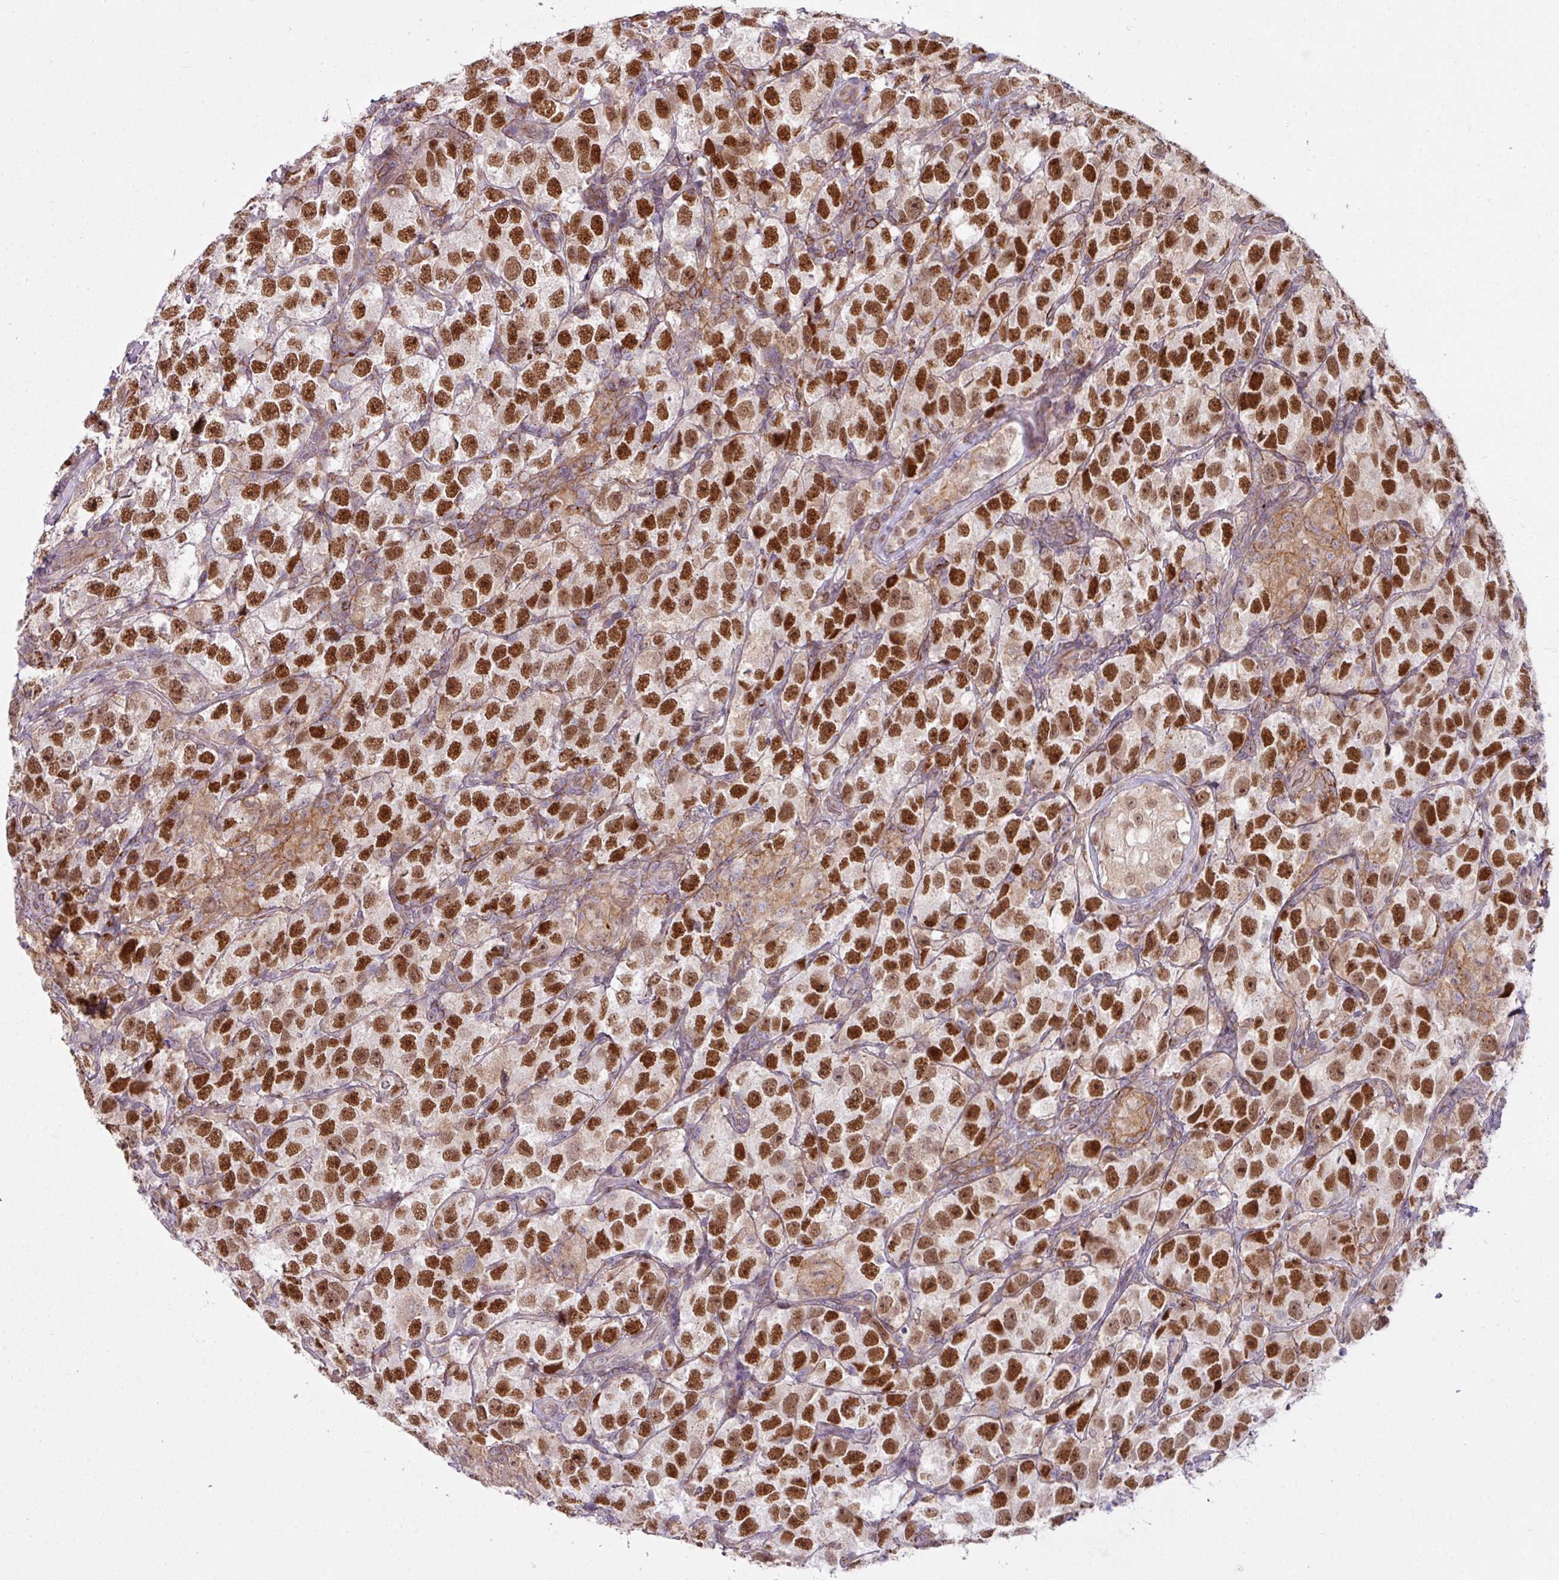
{"staining": {"intensity": "strong", "quantity": ">75%", "location": "nuclear"}, "tissue": "testis cancer", "cell_type": "Tumor cells", "image_type": "cancer", "snomed": [{"axis": "morphology", "description": "Seminoma, NOS"}, {"axis": "topography", "description": "Testis"}], "caption": "Testis cancer was stained to show a protein in brown. There is high levels of strong nuclear expression in approximately >75% of tumor cells.", "gene": "ZC2HC1C", "patient": {"sex": "male", "age": 26}}